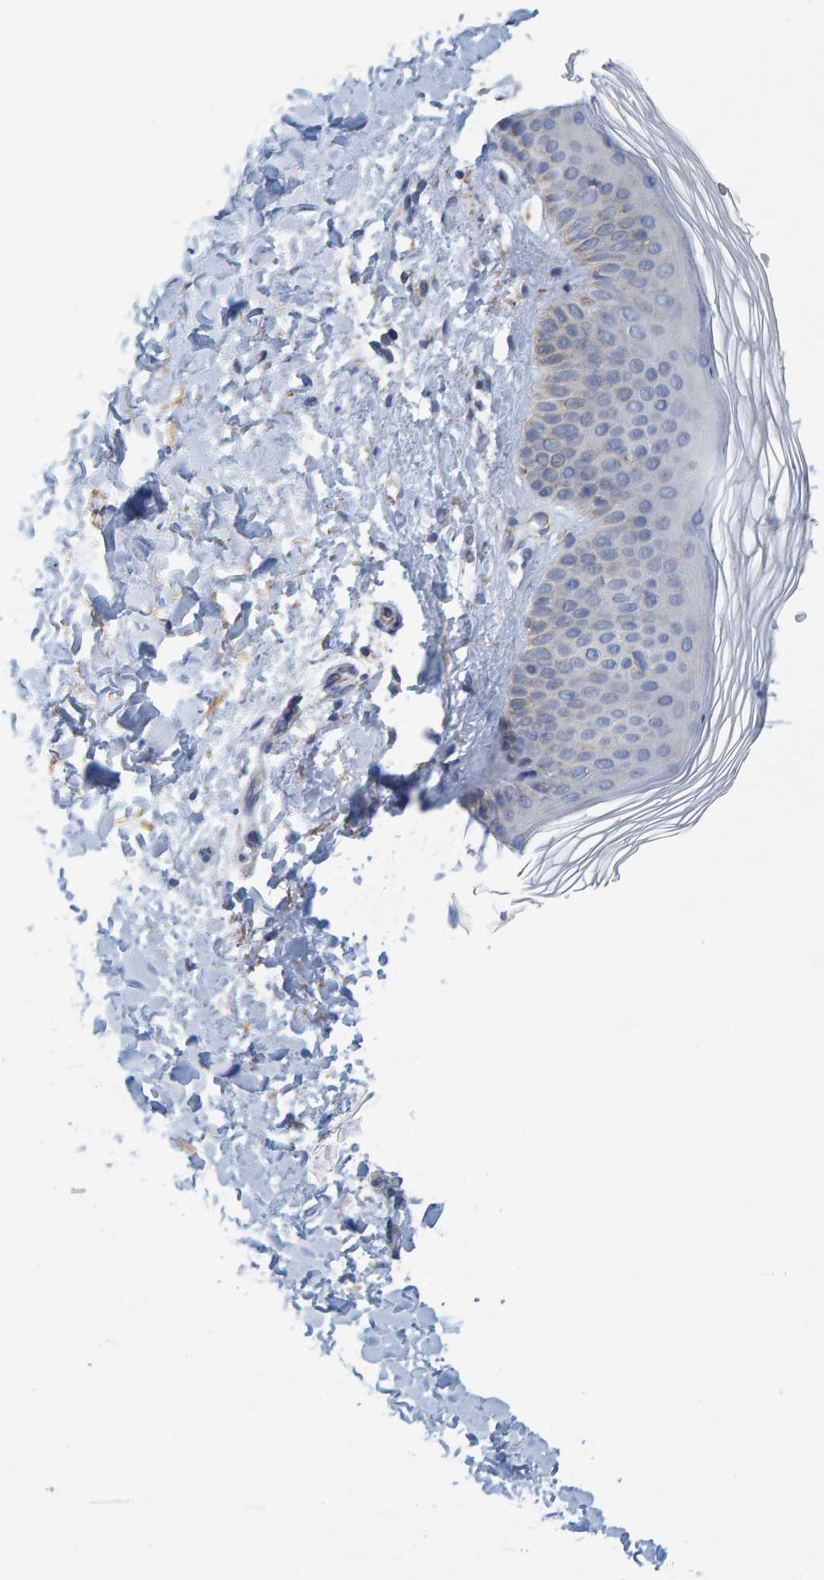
{"staining": {"intensity": "negative", "quantity": "none", "location": "none"}, "tissue": "skin", "cell_type": "Fibroblasts", "image_type": "normal", "snomed": [{"axis": "morphology", "description": "Normal tissue, NOS"}, {"axis": "morphology", "description": "Malignant melanoma, Metastatic site"}, {"axis": "topography", "description": "Skin"}], "caption": "Skin was stained to show a protein in brown. There is no significant positivity in fibroblasts. (DAB immunohistochemistry with hematoxylin counter stain).", "gene": "MRPS7", "patient": {"sex": "male", "age": 41}}